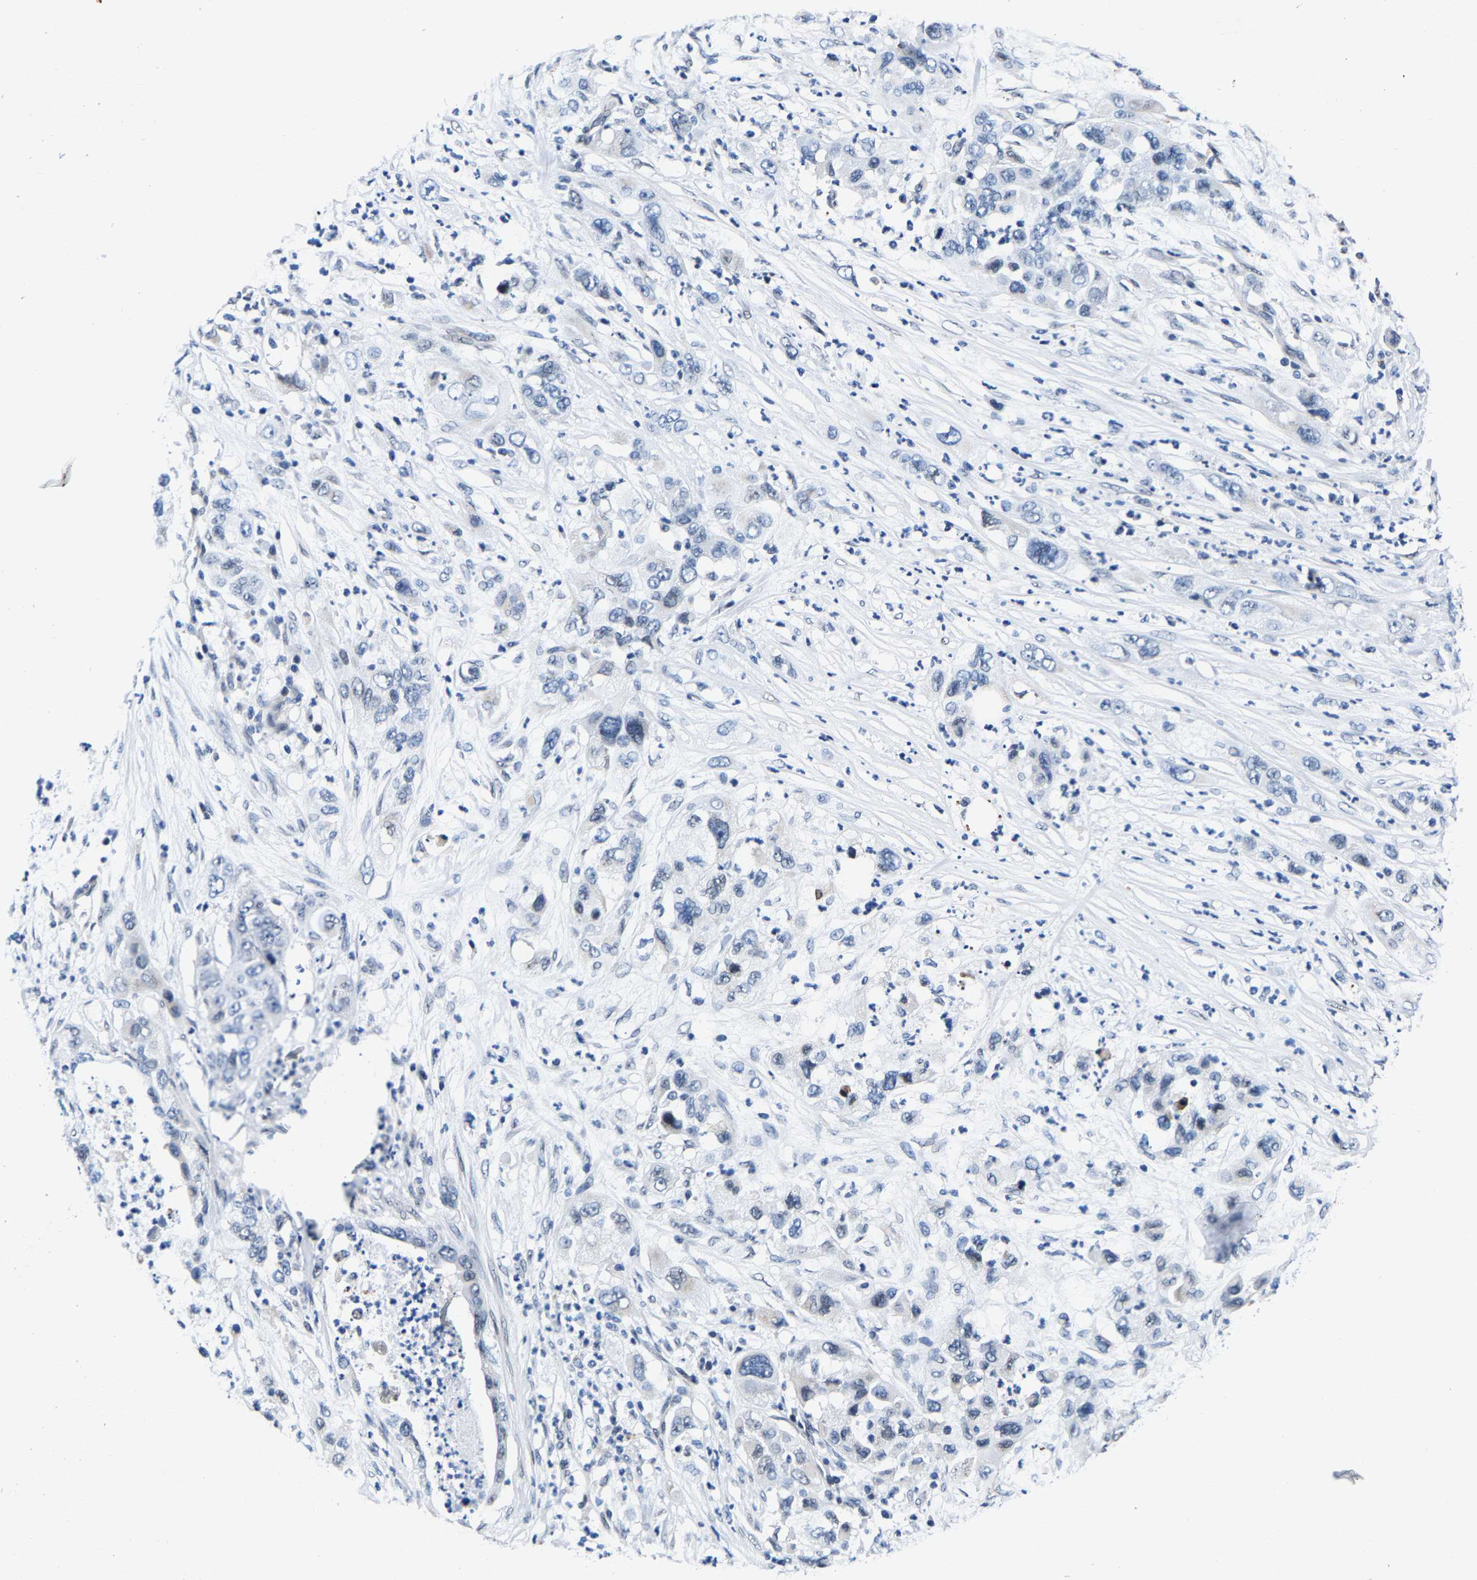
{"staining": {"intensity": "negative", "quantity": "none", "location": "none"}, "tissue": "pancreatic cancer", "cell_type": "Tumor cells", "image_type": "cancer", "snomed": [{"axis": "morphology", "description": "Adenocarcinoma, NOS"}, {"axis": "topography", "description": "Pancreas"}], "caption": "IHC of pancreatic cancer (adenocarcinoma) shows no expression in tumor cells.", "gene": "UBN2", "patient": {"sex": "female", "age": 78}}